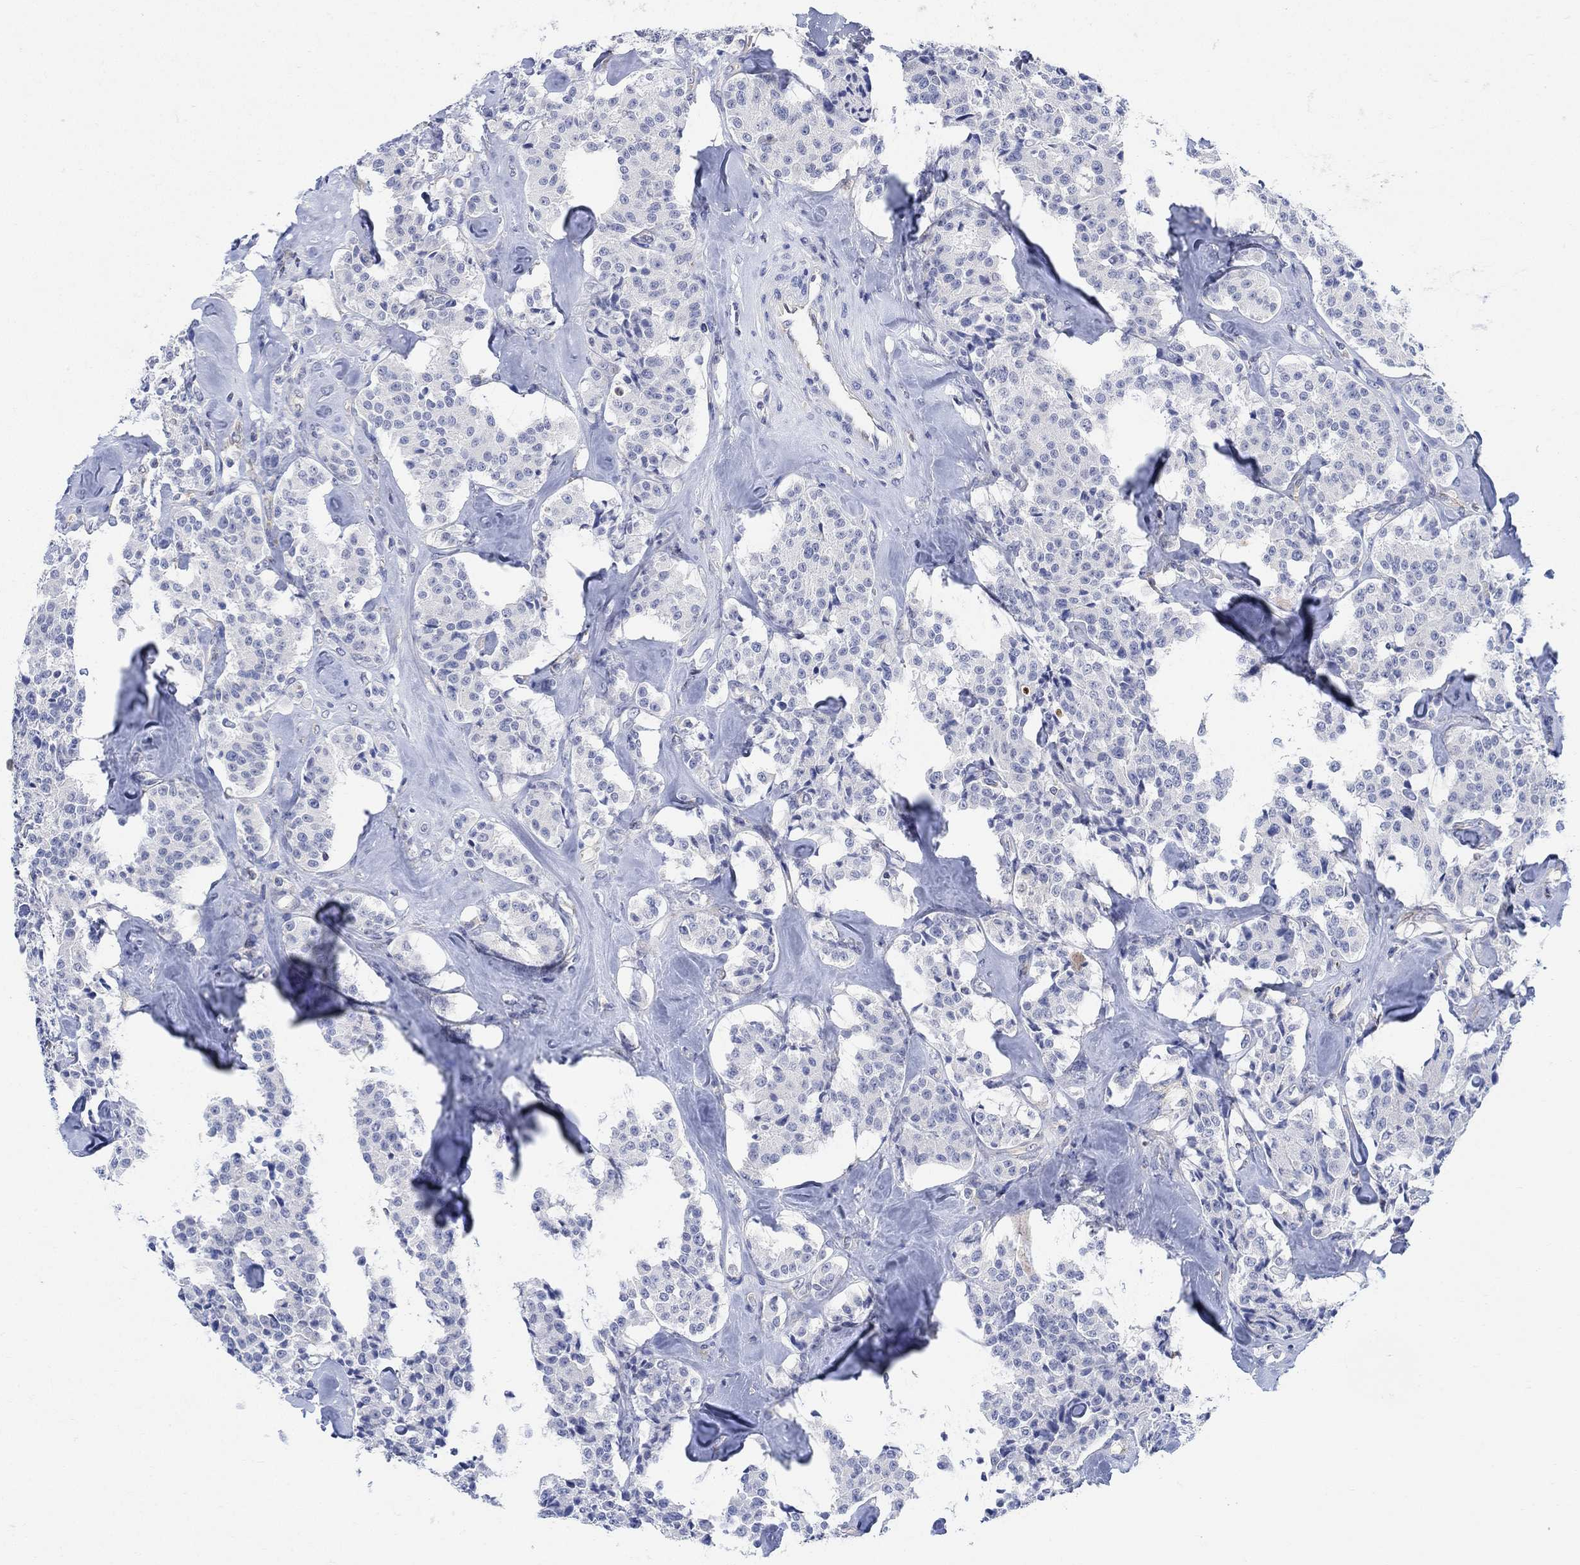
{"staining": {"intensity": "negative", "quantity": "none", "location": "none"}, "tissue": "carcinoid", "cell_type": "Tumor cells", "image_type": "cancer", "snomed": [{"axis": "morphology", "description": "Carcinoid, malignant, NOS"}, {"axis": "topography", "description": "Pancreas"}], "caption": "This is an immunohistochemistry photomicrograph of human carcinoid (malignant). There is no positivity in tumor cells.", "gene": "PHF21B", "patient": {"sex": "male", "age": 41}}